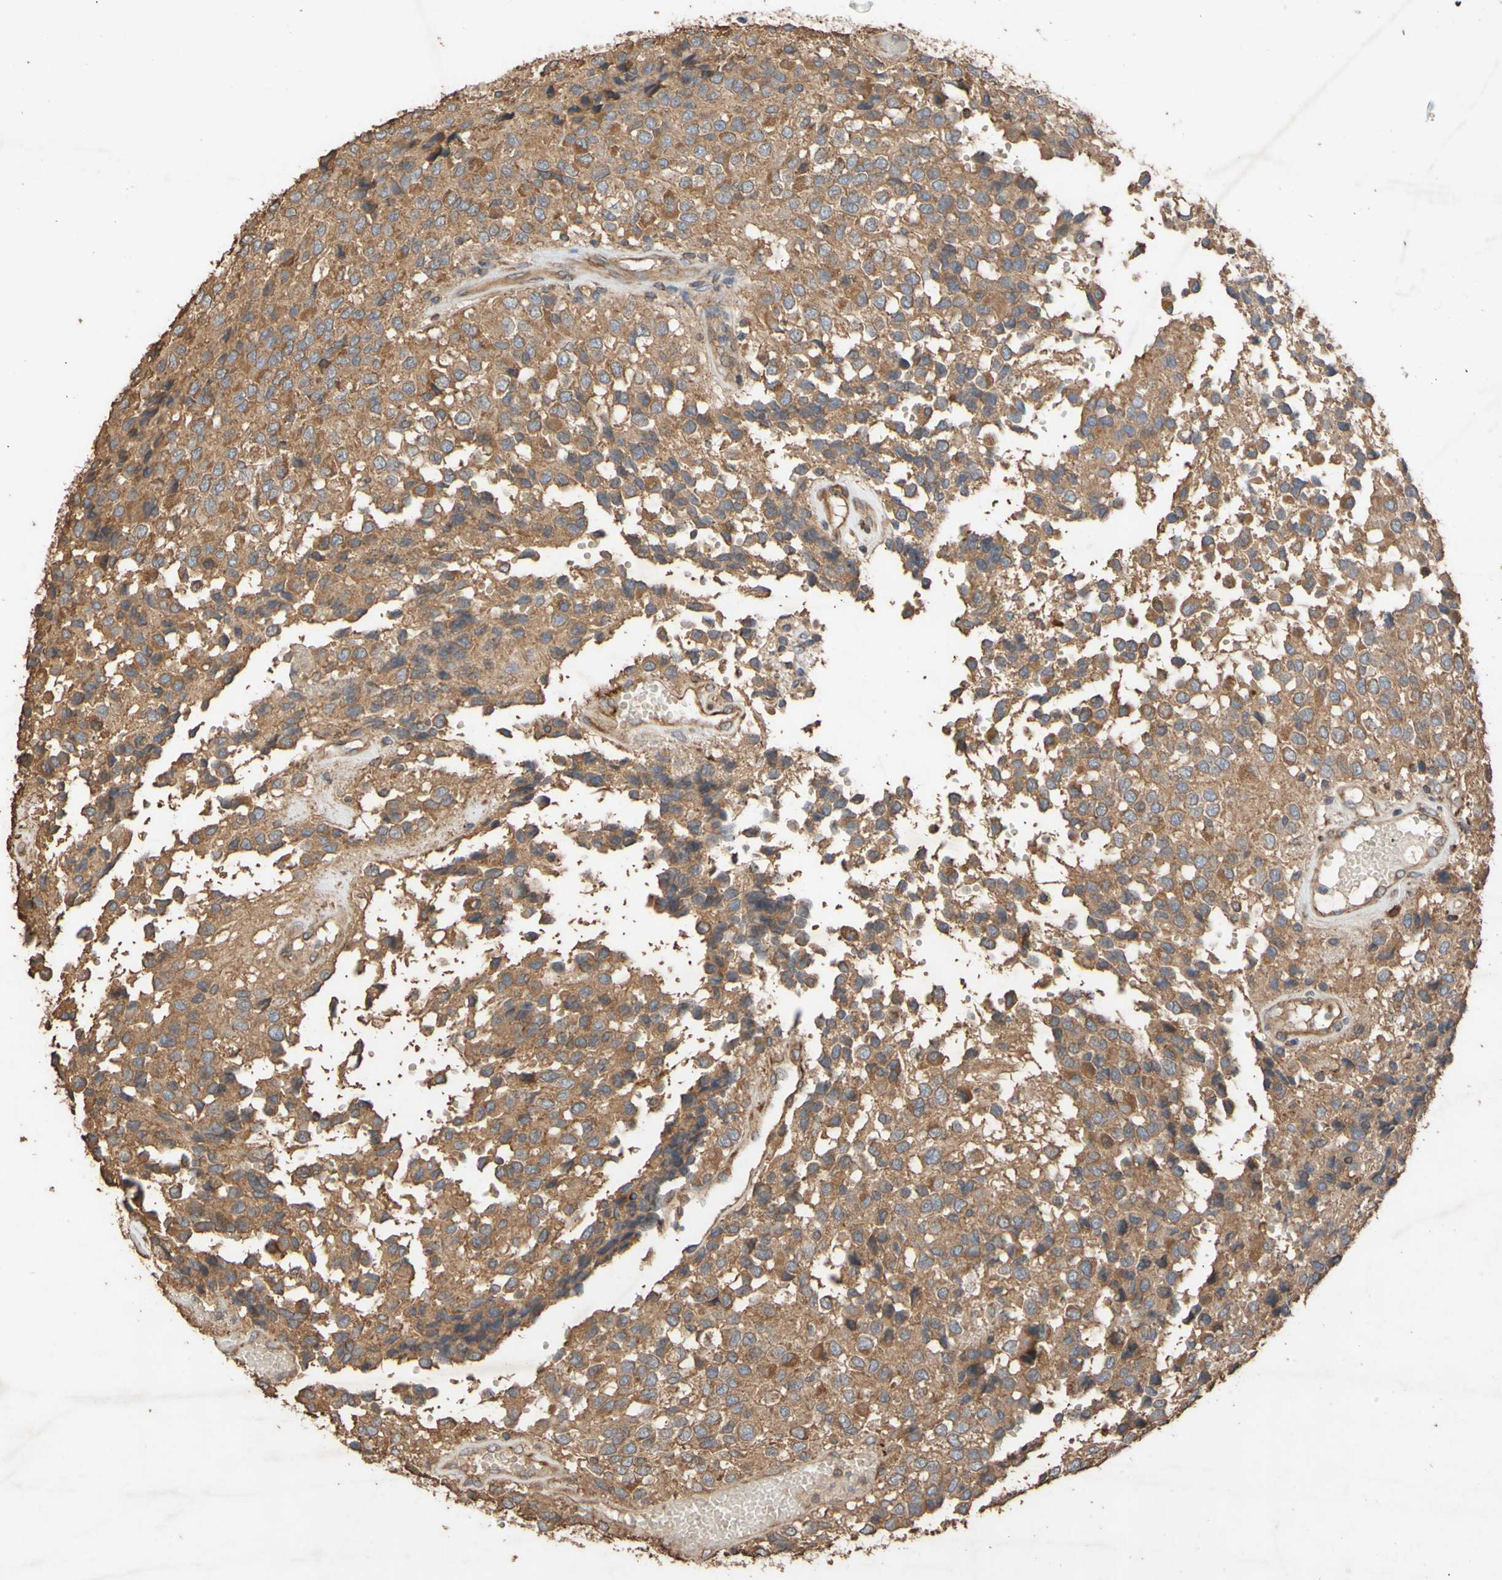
{"staining": {"intensity": "moderate", "quantity": ">75%", "location": "cytoplasmic/membranous"}, "tissue": "glioma", "cell_type": "Tumor cells", "image_type": "cancer", "snomed": [{"axis": "morphology", "description": "Glioma, malignant, High grade"}, {"axis": "topography", "description": "Brain"}], "caption": "This photomicrograph reveals immunohistochemistry staining of high-grade glioma (malignant), with medium moderate cytoplasmic/membranous positivity in approximately >75% of tumor cells.", "gene": "EIF2S3", "patient": {"sex": "male", "age": 32}}